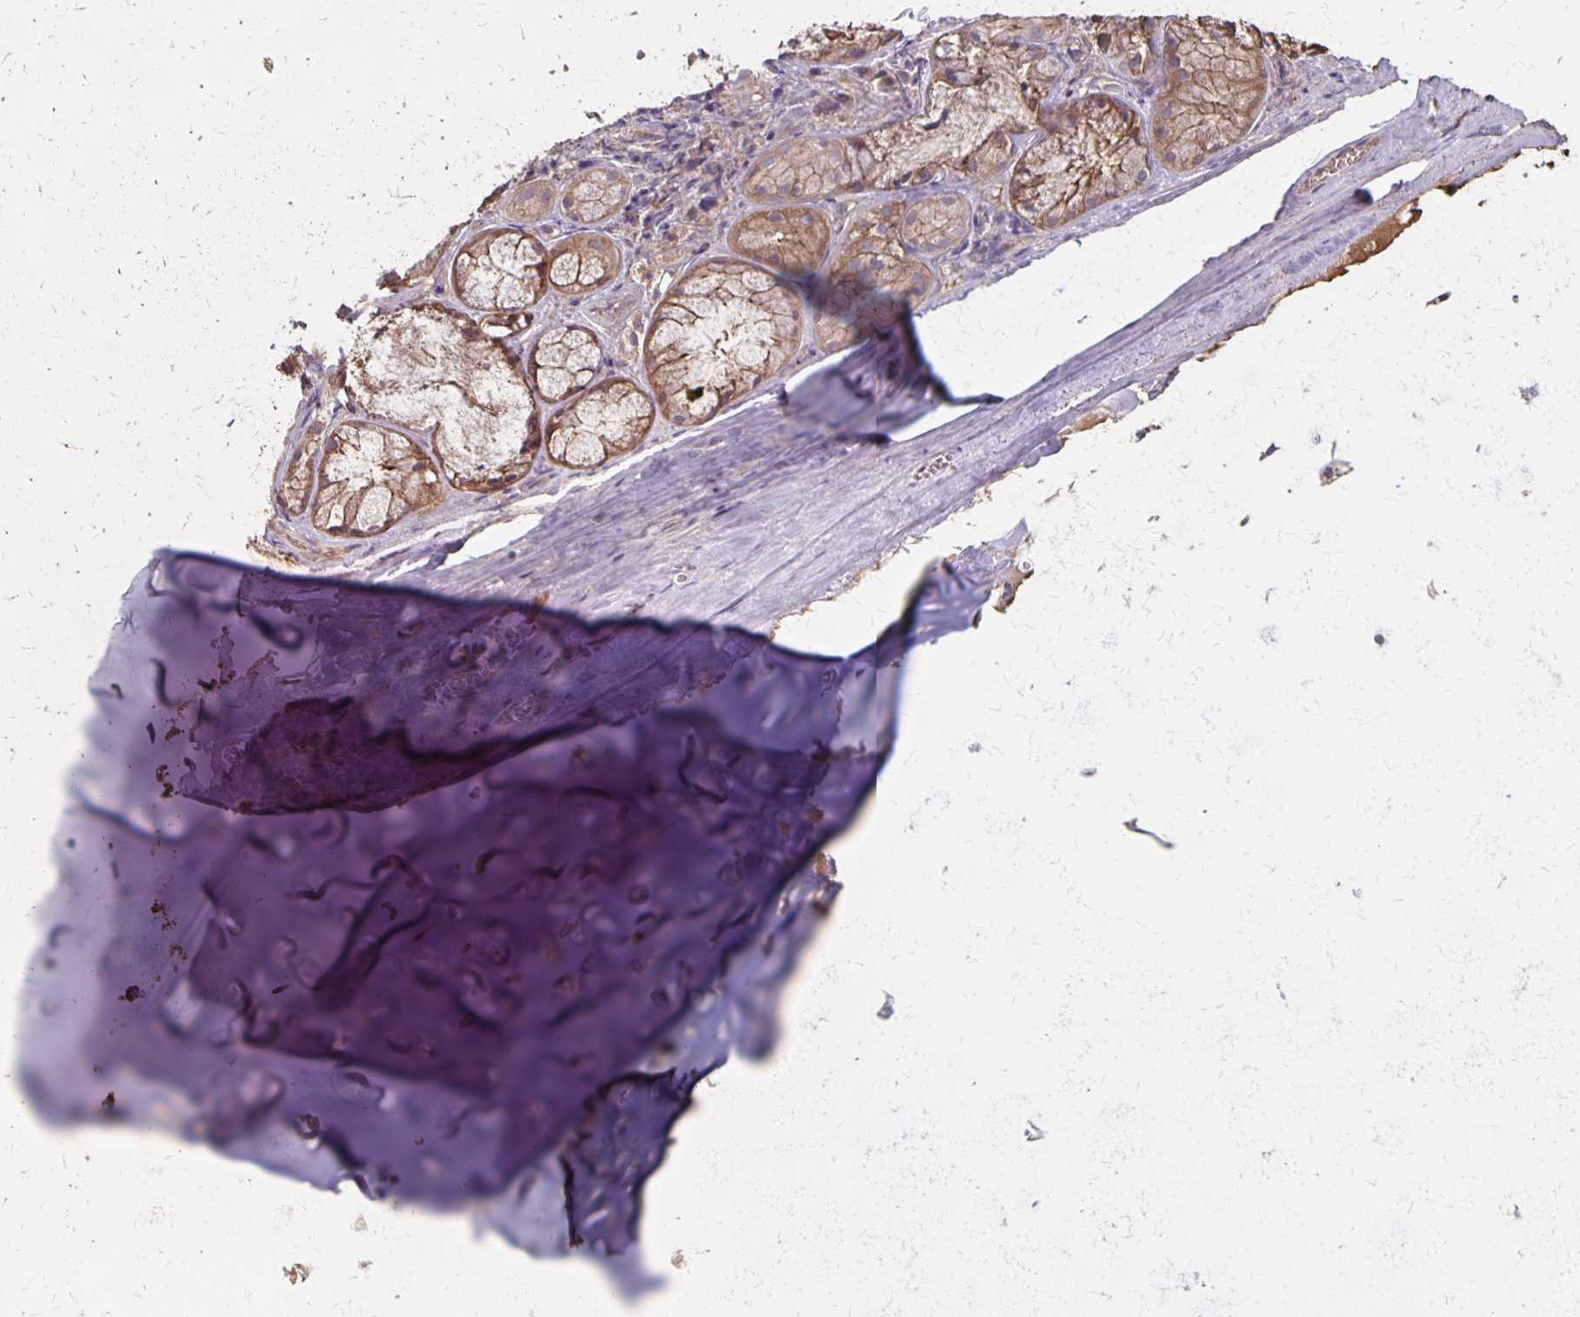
{"staining": {"intensity": "moderate", "quantity": ">75%", "location": "cytoplasmic/membranous"}, "tissue": "adipose tissue", "cell_type": "Adipocytes", "image_type": "normal", "snomed": [{"axis": "morphology", "description": "Normal tissue, NOS"}, {"axis": "topography", "description": "Cartilage tissue"}, {"axis": "topography", "description": "Nasopharynx"}, {"axis": "topography", "description": "Thyroid gland"}], "caption": "The micrograph demonstrates a brown stain indicating the presence of a protein in the cytoplasmic/membranous of adipocytes in adipose tissue. (Stains: DAB in brown, nuclei in blue, Microscopy: brightfield microscopy at high magnification).", "gene": "PROM2", "patient": {"sex": "male", "age": 63}}